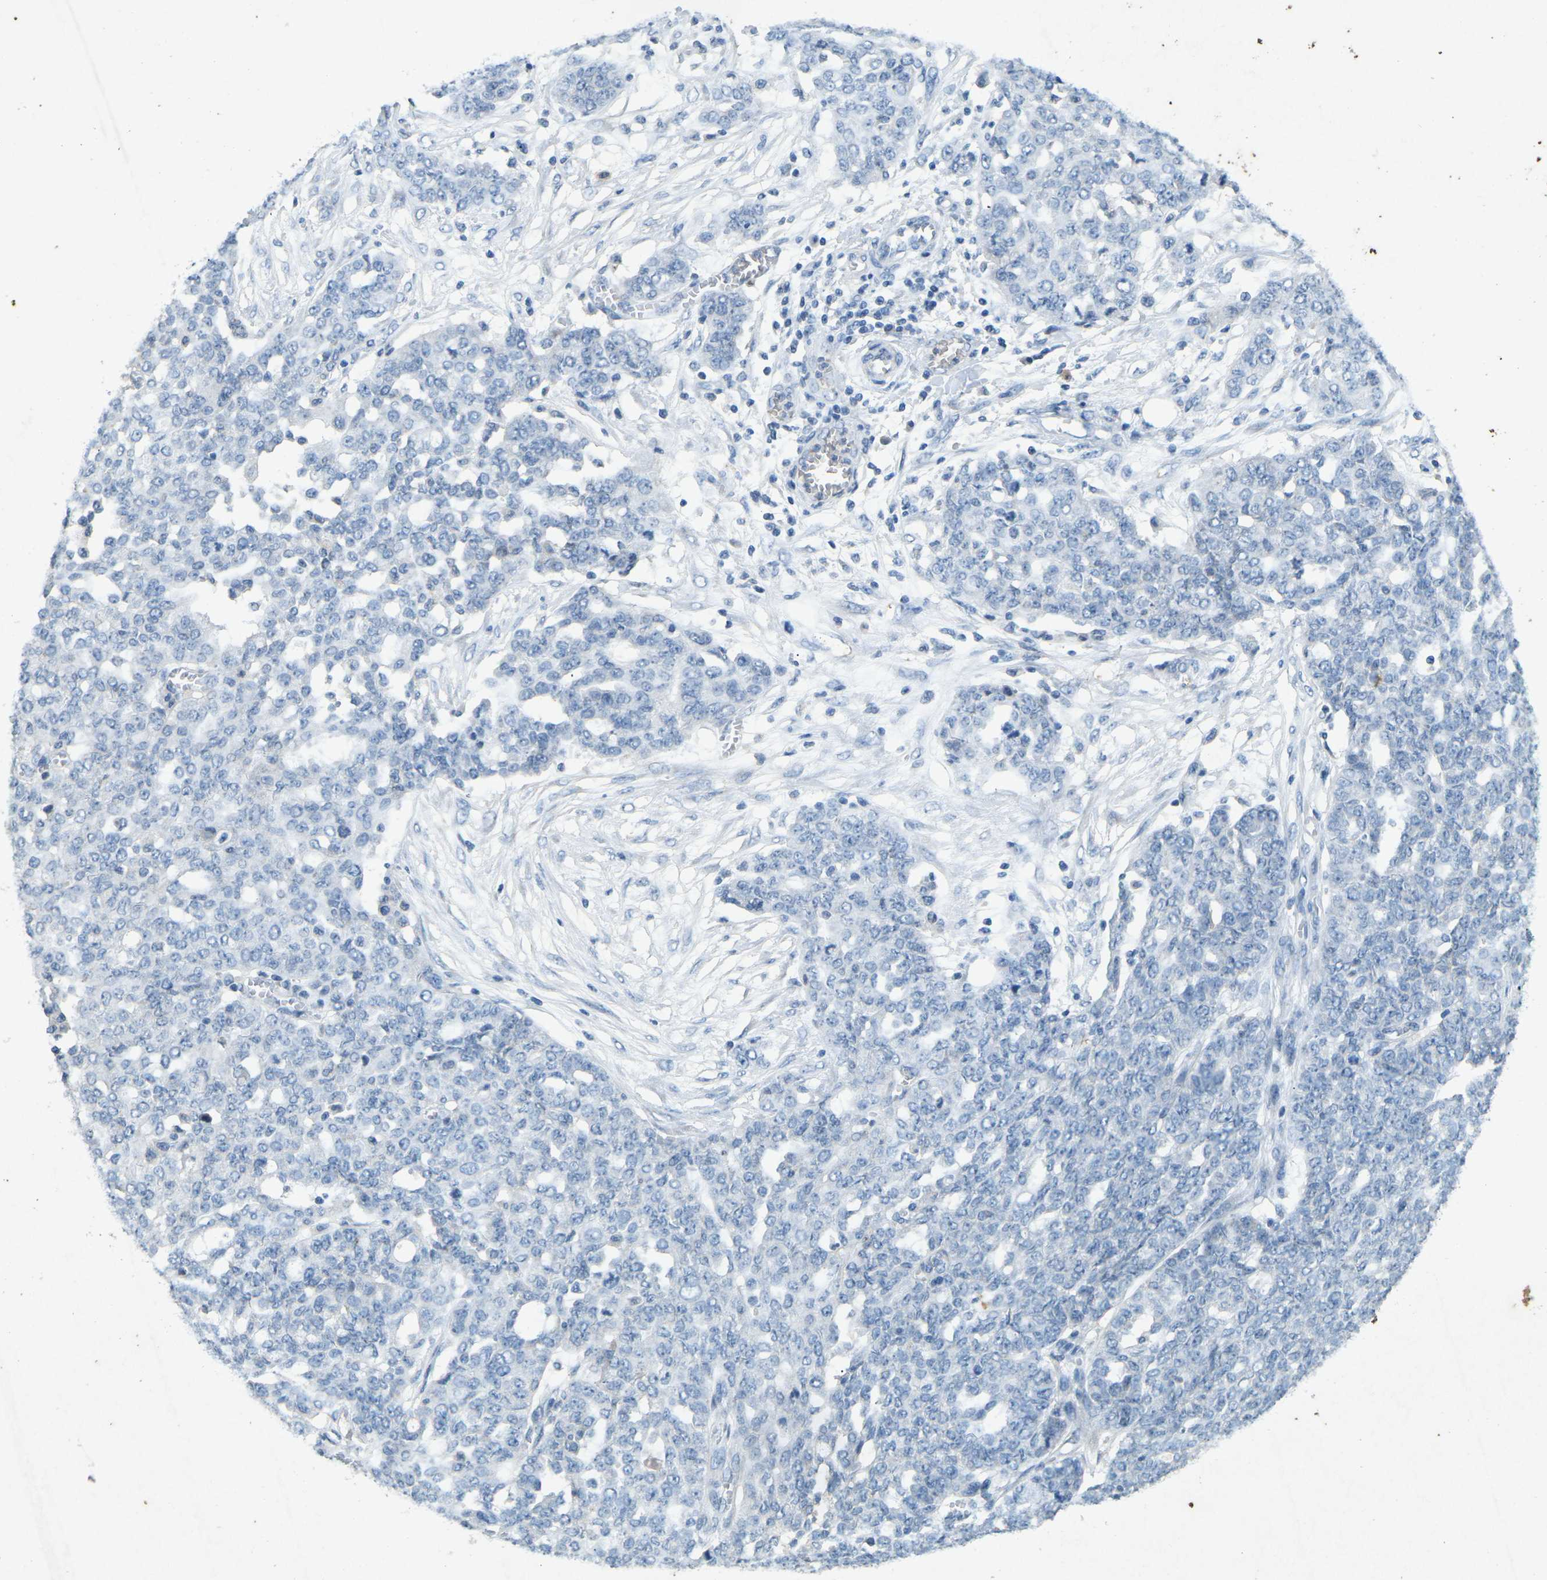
{"staining": {"intensity": "negative", "quantity": "none", "location": "none"}, "tissue": "ovarian cancer", "cell_type": "Tumor cells", "image_type": "cancer", "snomed": [{"axis": "morphology", "description": "Cystadenocarcinoma, serous, NOS"}, {"axis": "topography", "description": "Soft tissue"}, {"axis": "topography", "description": "Ovary"}], "caption": "This photomicrograph is of serous cystadenocarcinoma (ovarian) stained with IHC to label a protein in brown with the nuclei are counter-stained blue. There is no staining in tumor cells.", "gene": "A1BG", "patient": {"sex": "female", "age": 57}}